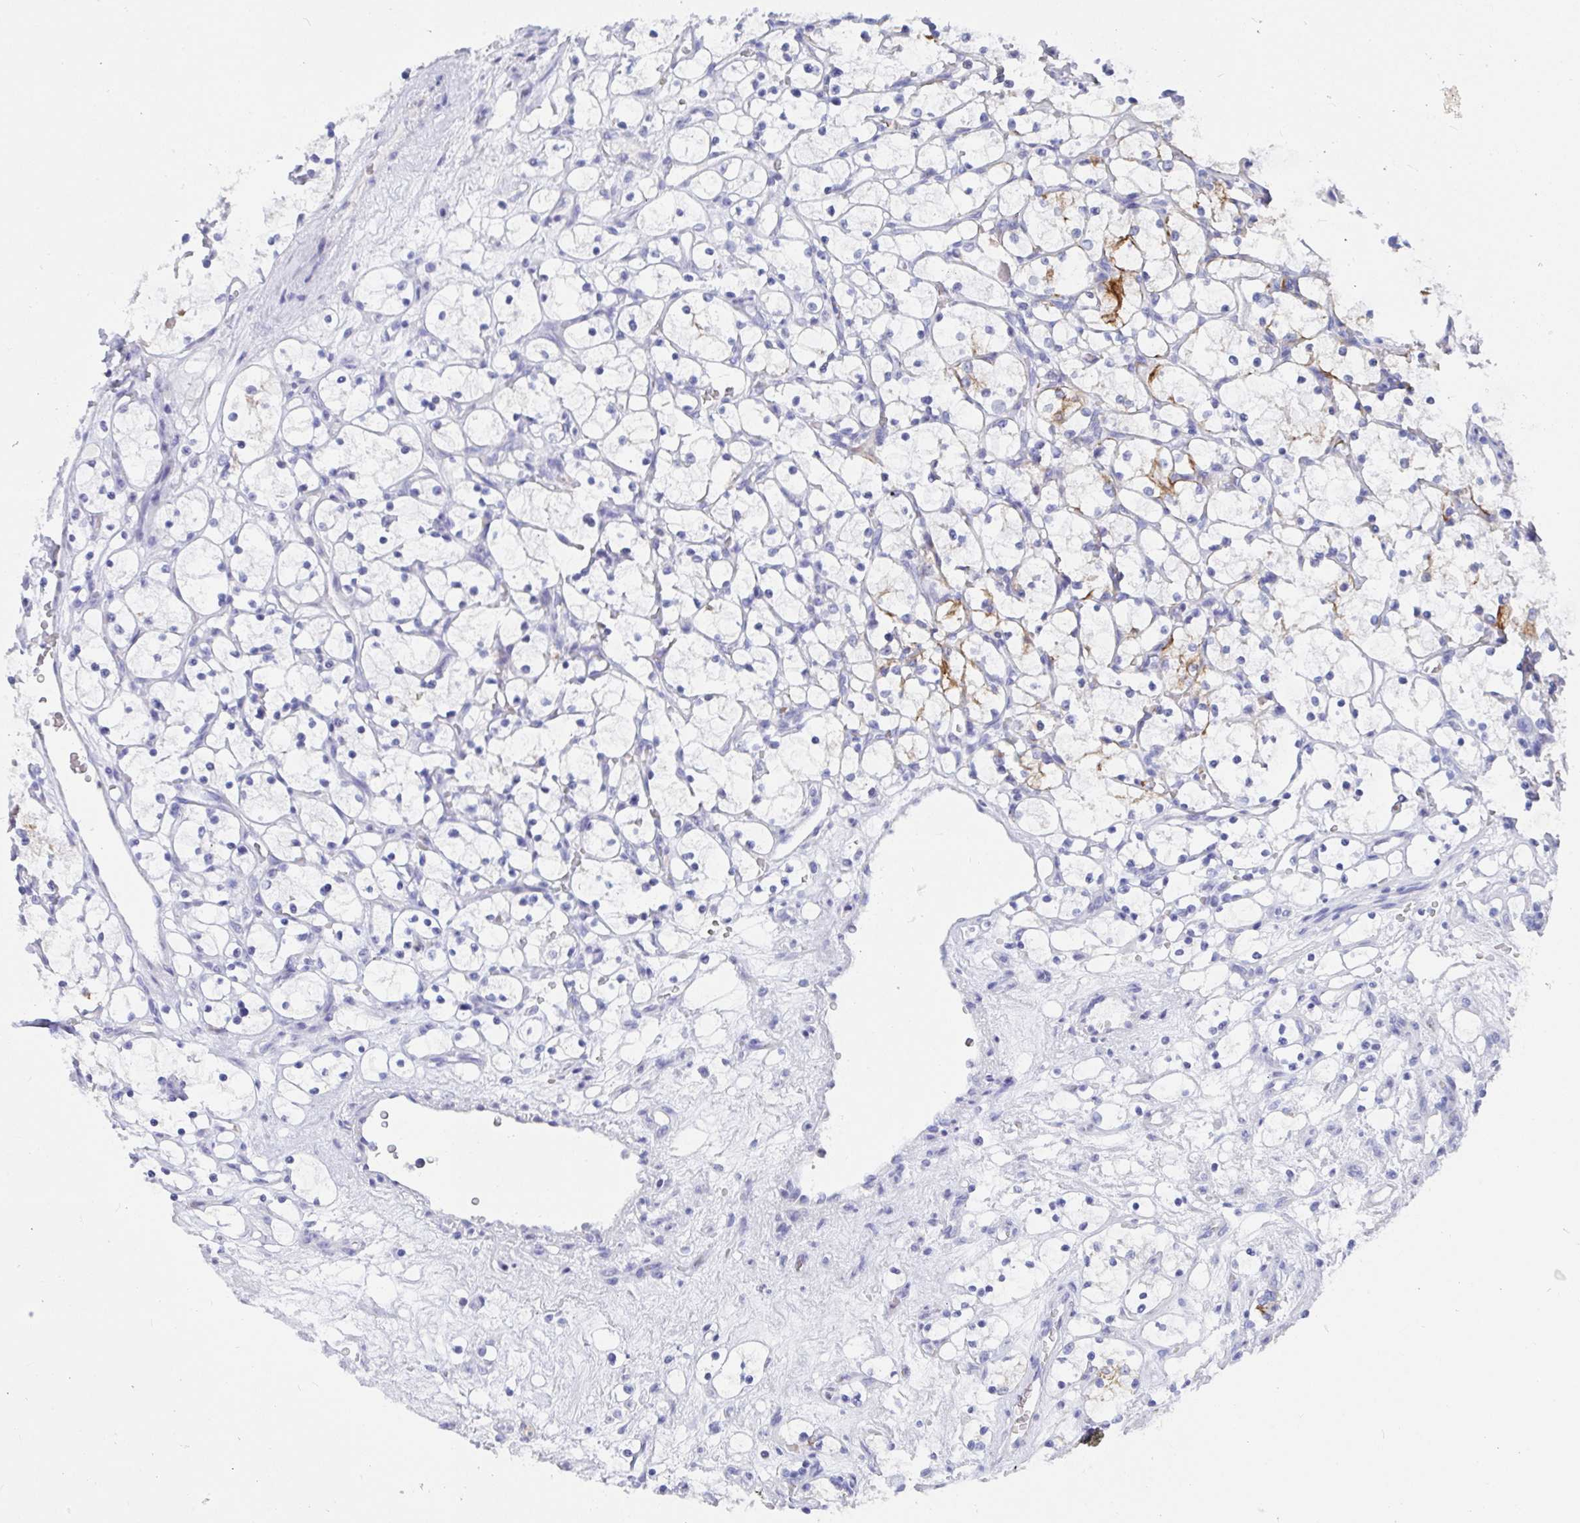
{"staining": {"intensity": "strong", "quantity": "<25%", "location": "cytoplasmic/membranous"}, "tissue": "renal cancer", "cell_type": "Tumor cells", "image_type": "cancer", "snomed": [{"axis": "morphology", "description": "Adenocarcinoma, NOS"}, {"axis": "topography", "description": "Kidney"}], "caption": "Renal cancer was stained to show a protein in brown. There is medium levels of strong cytoplasmic/membranous positivity in approximately <25% of tumor cells.", "gene": "CLDN8", "patient": {"sex": "female", "age": 69}}